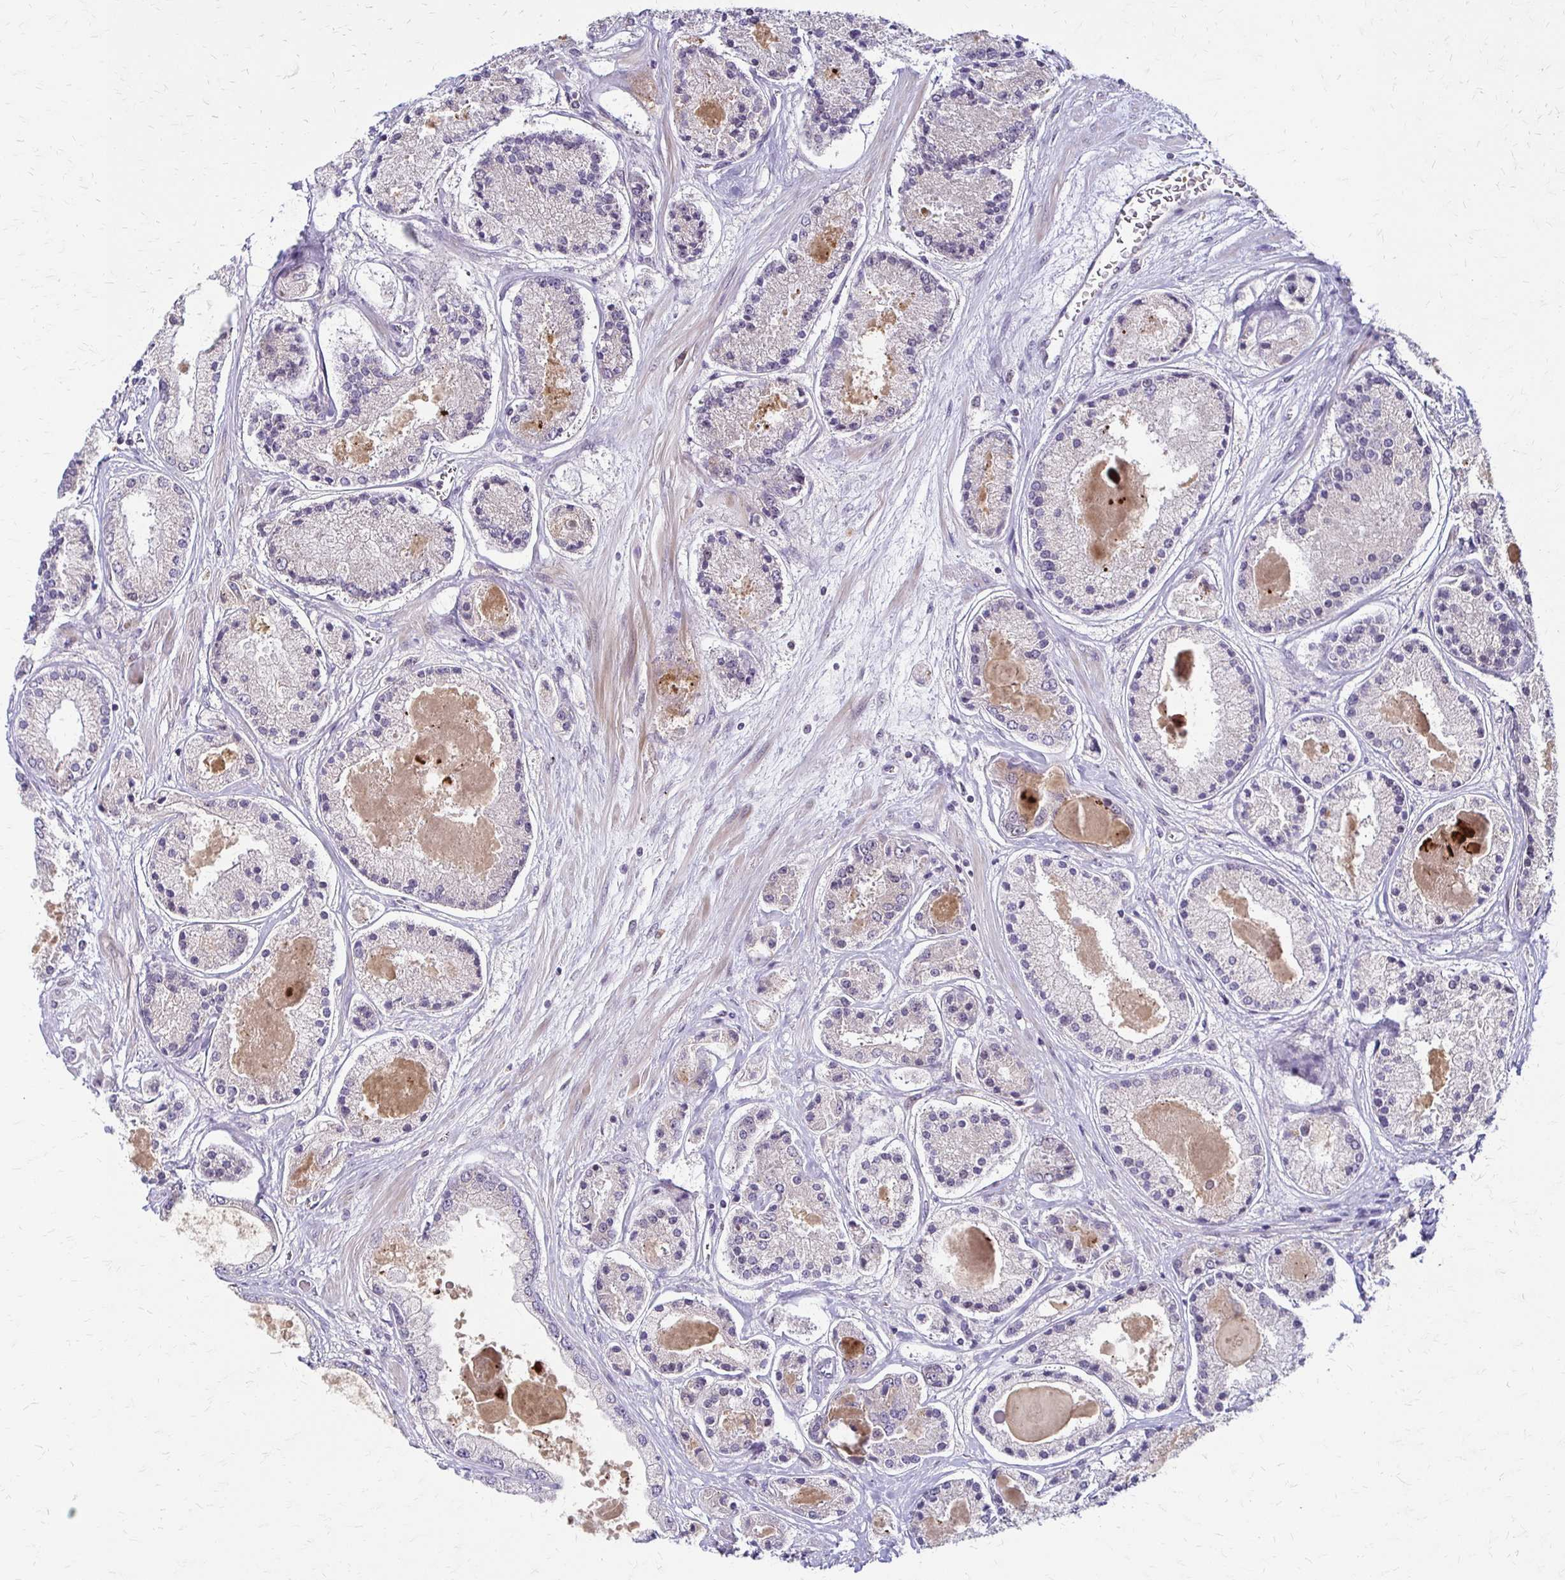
{"staining": {"intensity": "negative", "quantity": "none", "location": "none"}, "tissue": "prostate cancer", "cell_type": "Tumor cells", "image_type": "cancer", "snomed": [{"axis": "morphology", "description": "Adenocarcinoma, High grade"}, {"axis": "topography", "description": "Prostate"}], "caption": "High magnification brightfield microscopy of prostate cancer (high-grade adenocarcinoma) stained with DAB (3,3'-diaminobenzidine) (brown) and counterstained with hematoxylin (blue): tumor cells show no significant positivity. (Brightfield microscopy of DAB (3,3'-diaminobenzidine) IHC at high magnification).", "gene": "TRIR", "patient": {"sex": "male", "age": 67}}